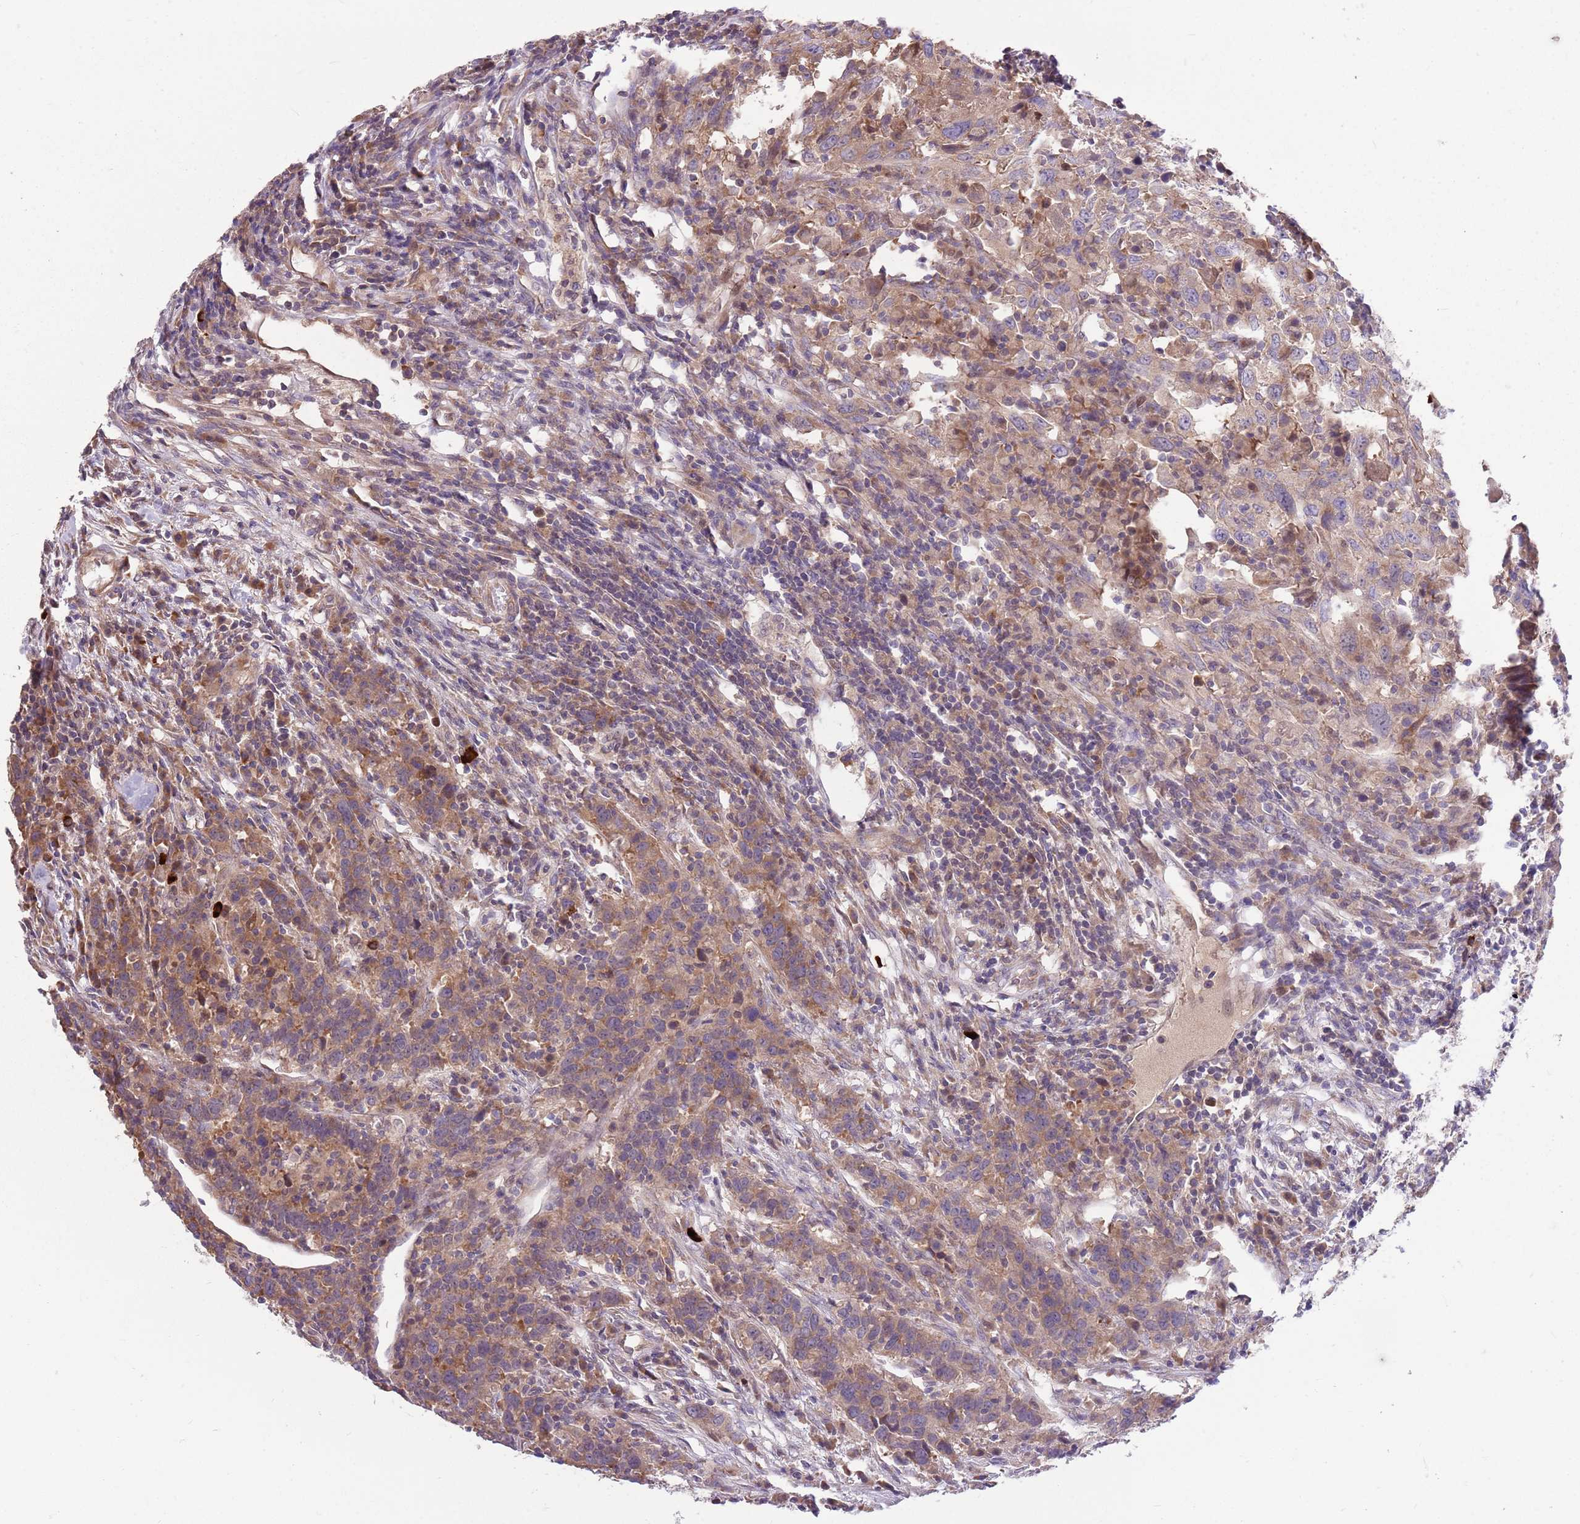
{"staining": {"intensity": "moderate", "quantity": ">75%", "location": "cytoplasmic/membranous"}, "tissue": "urothelial cancer", "cell_type": "Tumor cells", "image_type": "cancer", "snomed": [{"axis": "morphology", "description": "Urothelial carcinoma, High grade"}, {"axis": "topography", "description": "Urinary bladder"}], "caption": "IHC photomicrograph of human urothelial carcinoma (high-grade) stained for a protein (brown), which demonstrates medium levels of moderate cytoplasmic/membranous staining in approximately >75% of tumor cells.", "gene": "PPP1R27", "patient": {"sex": "male", "age": 61}}